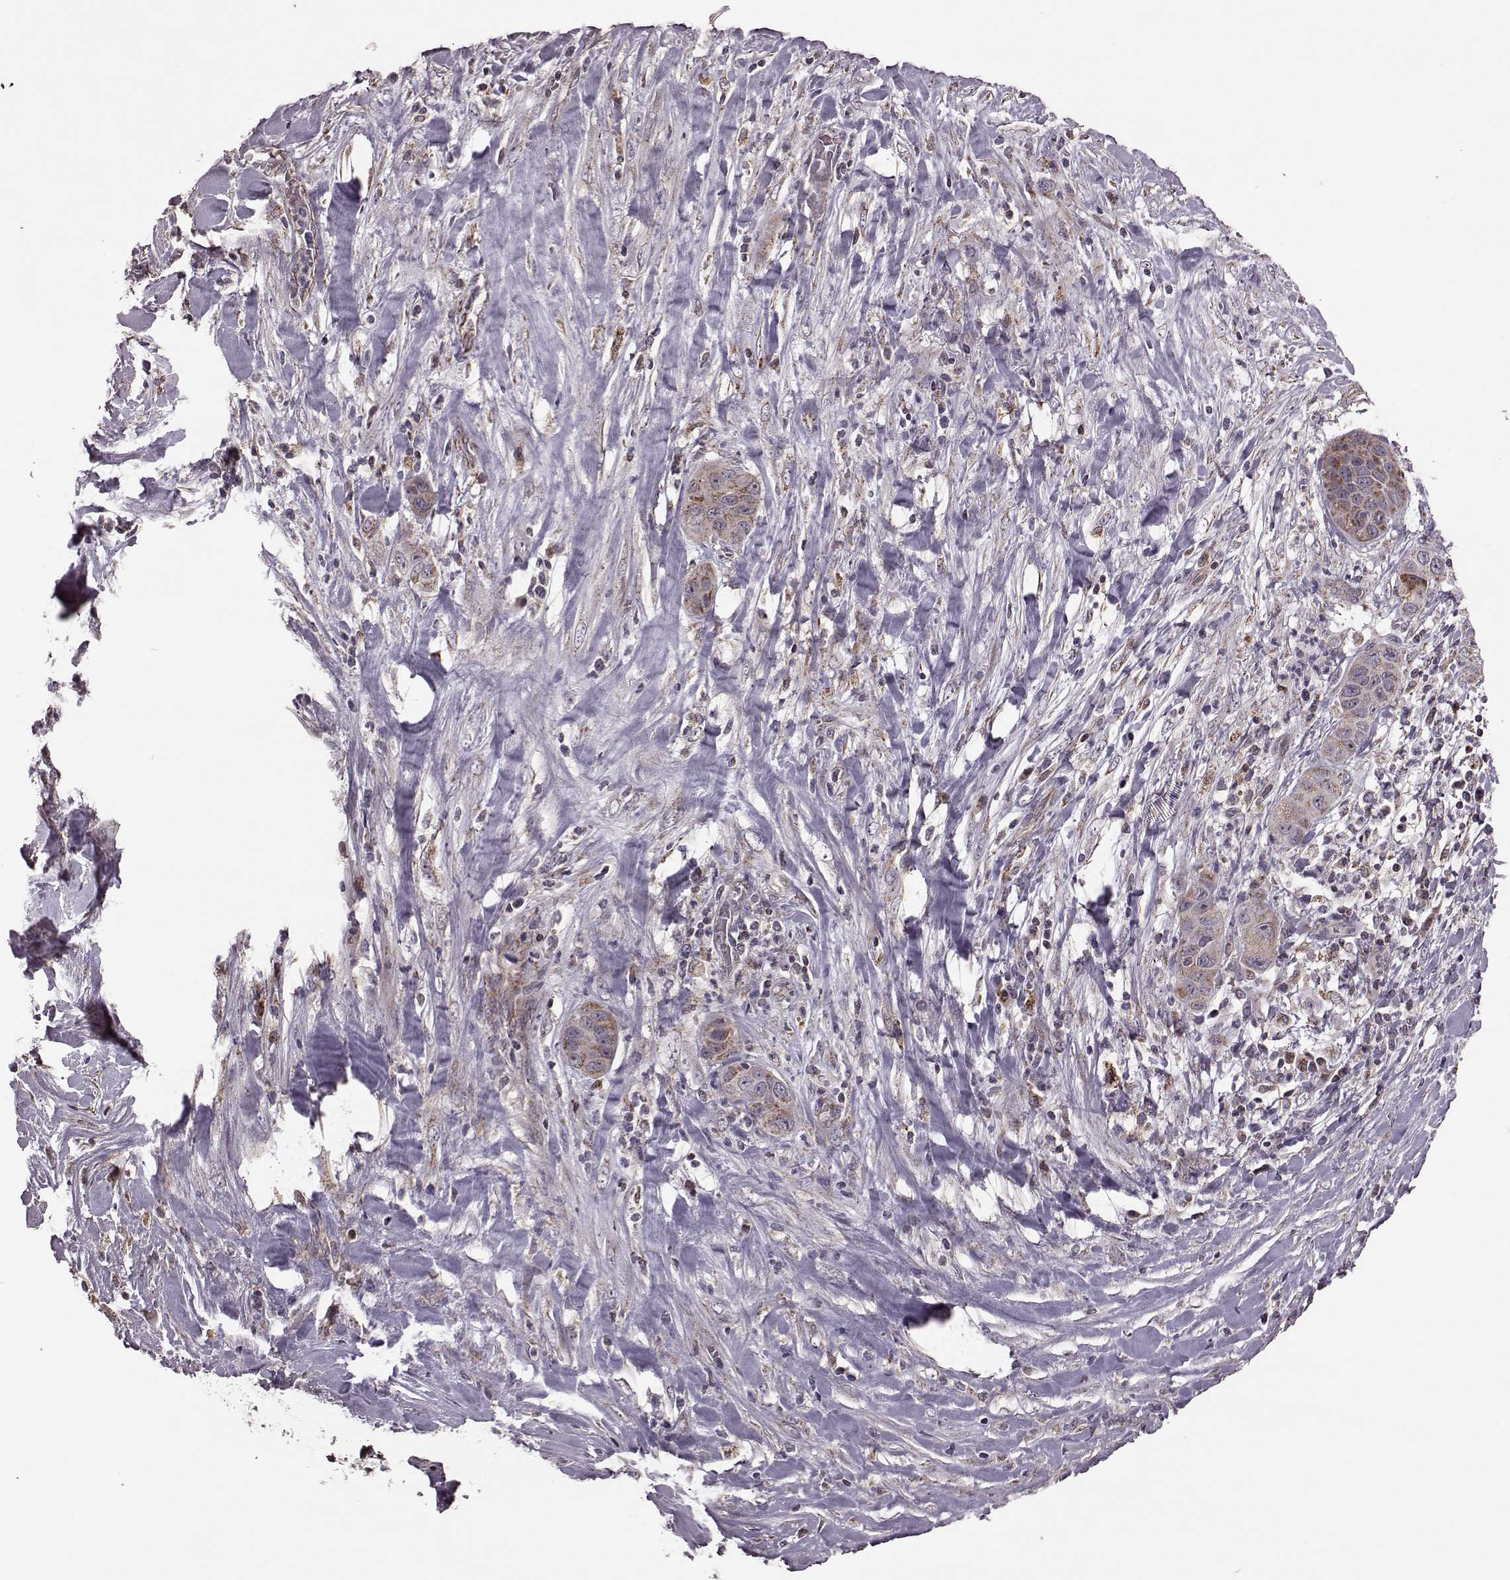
{"staining": {"intensity": "moderate", "quantity": ">75%", "location": "cytoplasmic/membranous"}, "tissue": "liver cancer", "cell_type": "Tumor cells", "image_type": "cancer", "snomed": [{"axis": "morphology", "description": "Cholangiocarcinoma"}, {"axis": "topography", "description": "Liver"}], "caption": "This is a photomicrograph of IHC staining of liver cholangiocarcinoma, which shows moderate staining in the cytoplasmic/membranous of tumor cells.", "gene": "PUDP", "patient": {"sex": "female", "age": 52}}